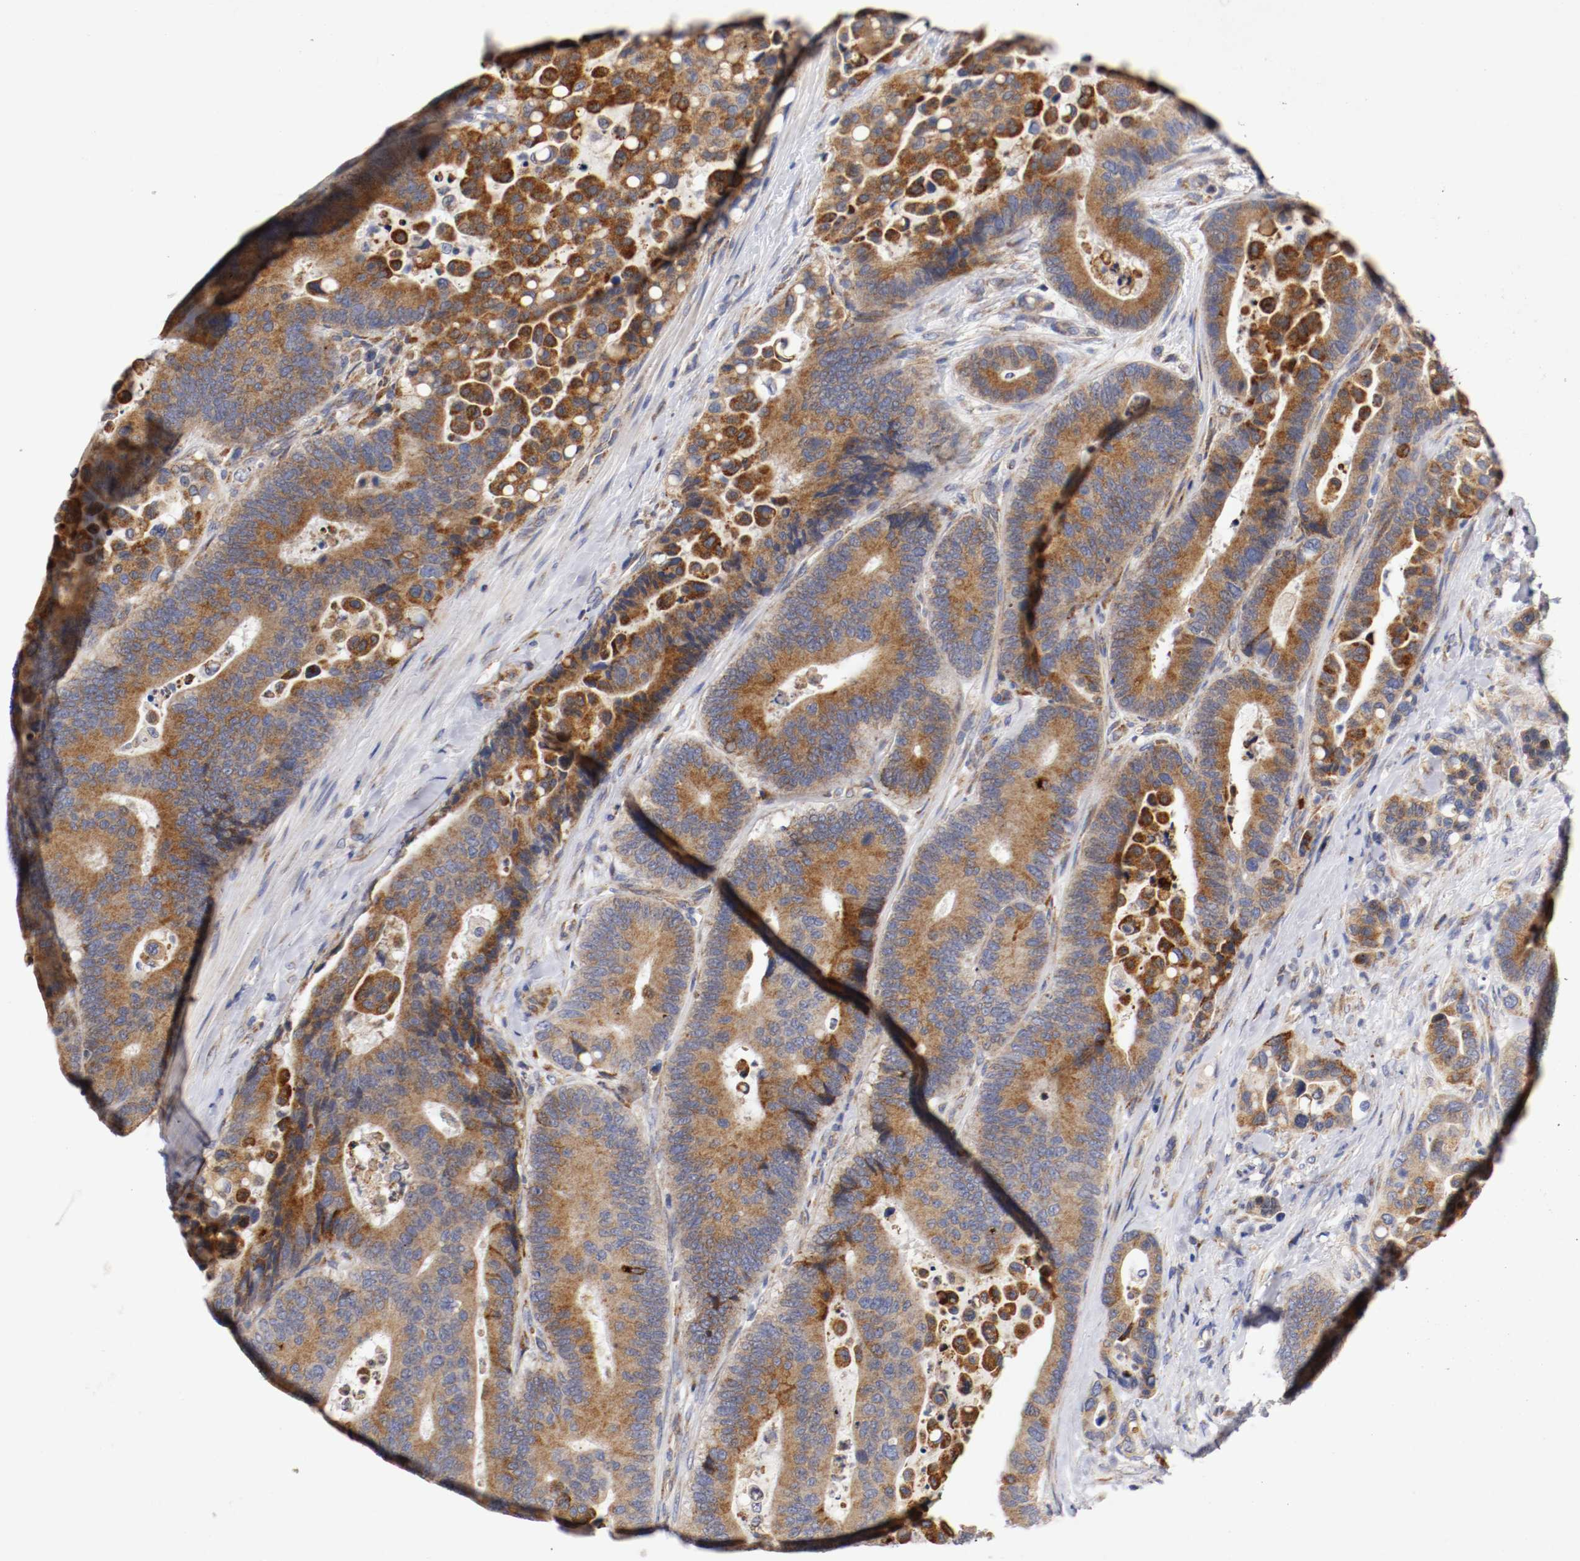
{"staining": {"intensity": "moderate", "quantity": ">75%", "location": "cytoplasmic/membranous"}, "tissue": "colorectal cancer", "cell_type": "Tumor cells", "image_type": "cancer", "snomed": [{"axis": "morphology", "description": "Normal tissue, NOS"}, {"axis": "morphology", "description": "Adenocarcinoma, NOS"}, {"axis": "topography", "description": "Colon"}], "caption": "The immunohistochemical stain highlights moderate cytoplasmic/membranous expression in tumor cells of adenocarcinoma (colorectal) tissue.", "gene": "TRAF2", "patient": {"sex": "male", "age": 82}}